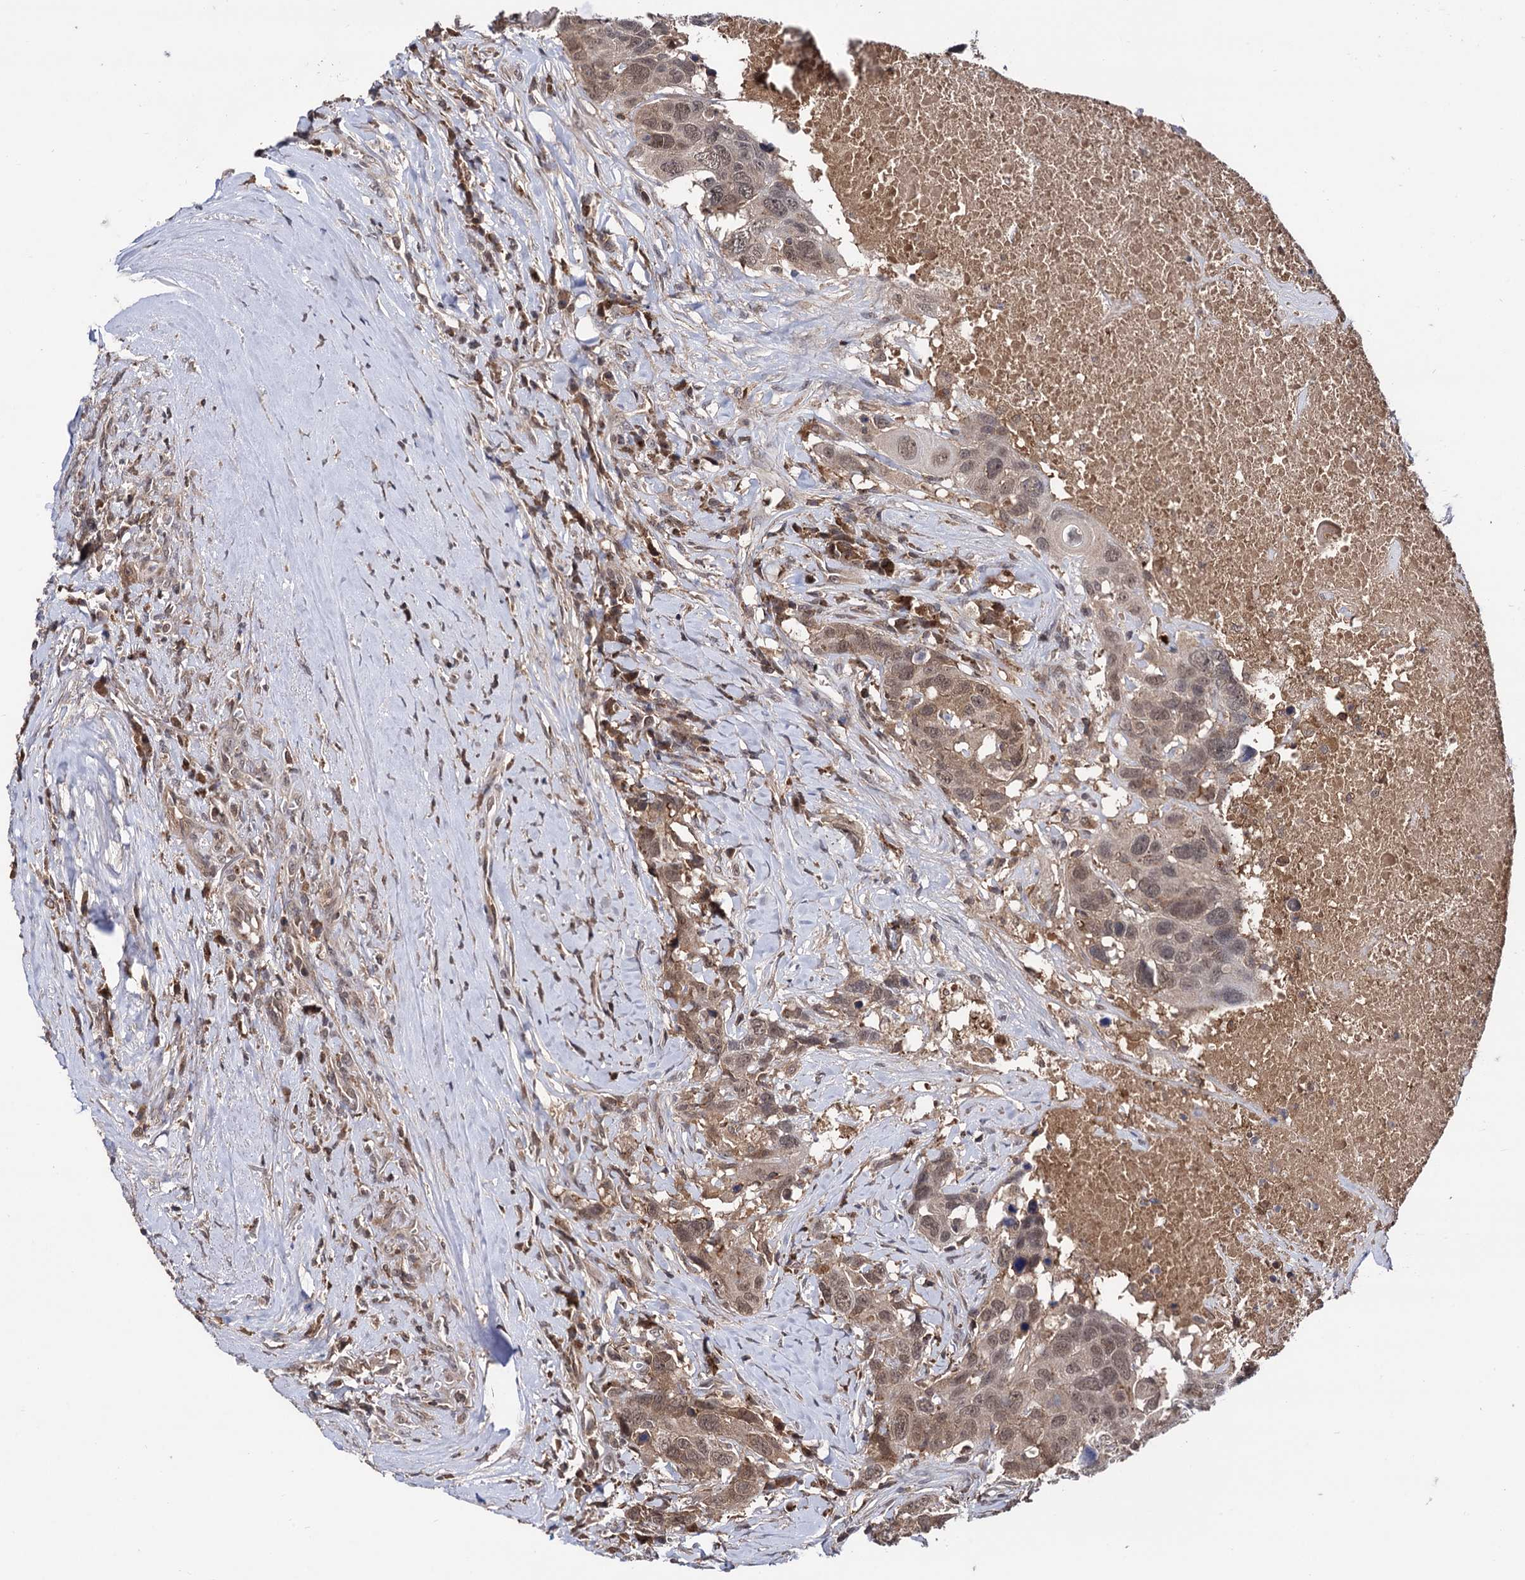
{"staining": {"intensity": "moderate", "quantity": ">75%", "location": "nuclear"}, "tissue": "head and neck cancer", "cell_type": "Tumor cells", "image_type": "cancer", "snomed": [{"axis": "morphology", "description": "Squamous cell carcinoma, NOS"}, {"axis": "topography", "description": "Head-Neck"}], "caption": "DAB immunohistochemical staining of human head and neck cancer (squamous cell carcinoma) shows moderate nuclear protein staining in approximately >75% of tumor cells.", "gene": "MICAL2", "patient": {"sex": "male", "age": 66}}